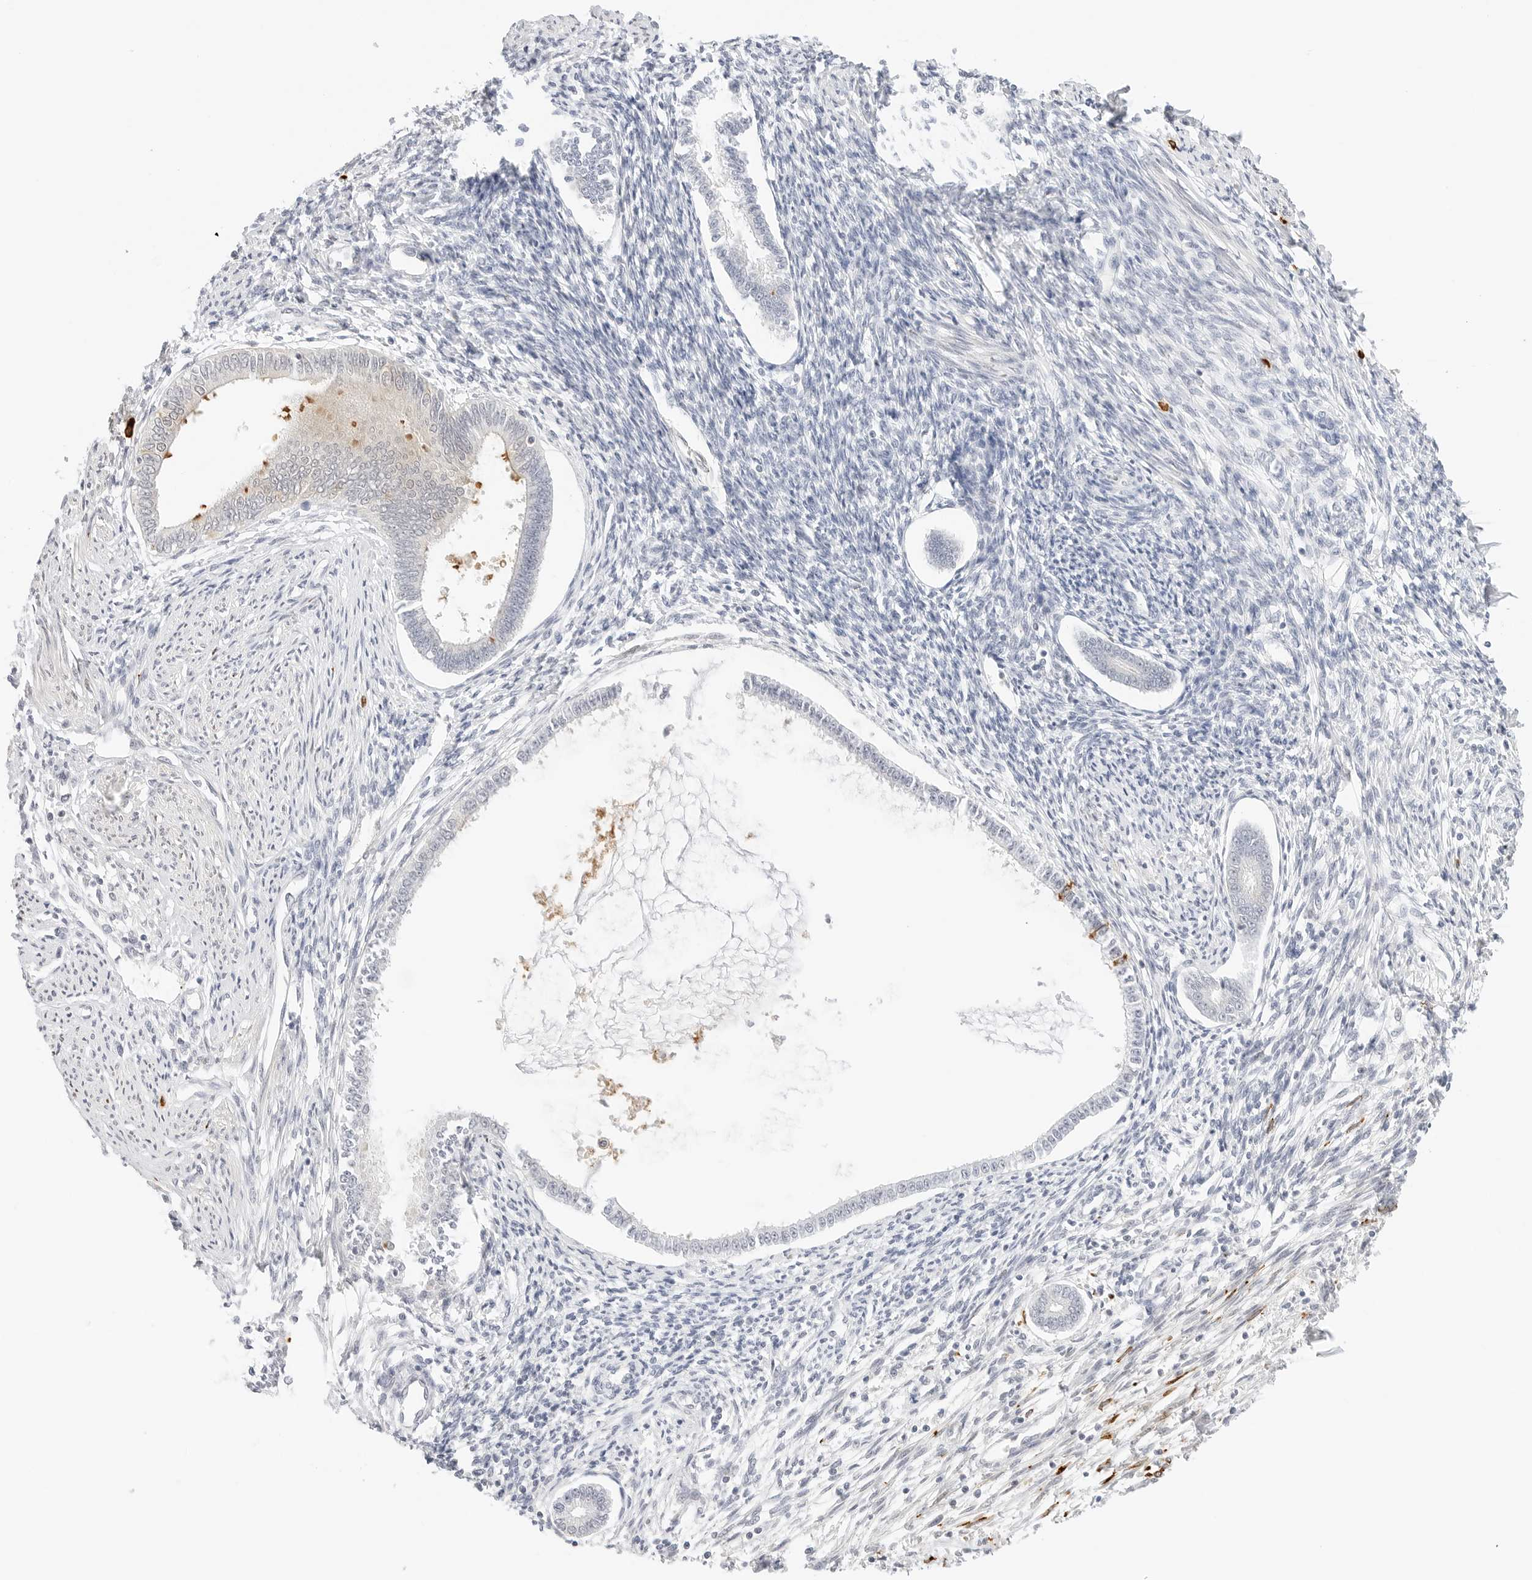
{"staining": {"intensity": "strong", "quantity": "<25%", "location": "cytoplasmic/membranous"}, "tissue": "endometrium", "cell_type": "Cells in endometrial stroma", "image_type": "normal", "snomed": [{"axis": "morphology", "description": "Normal tissue, NOS"}, {"axis": "topography", "description": "Endometrium"}], "caption": "Approximately <25% of cells in endometrial stroma in benign human endometrium demonstrate strong cytoplasmic/membranous protein staining as visualized by brown immunohistochemical staining.", "gene": "TEKT2", "patient": {"sex": "female", "age": 56}}